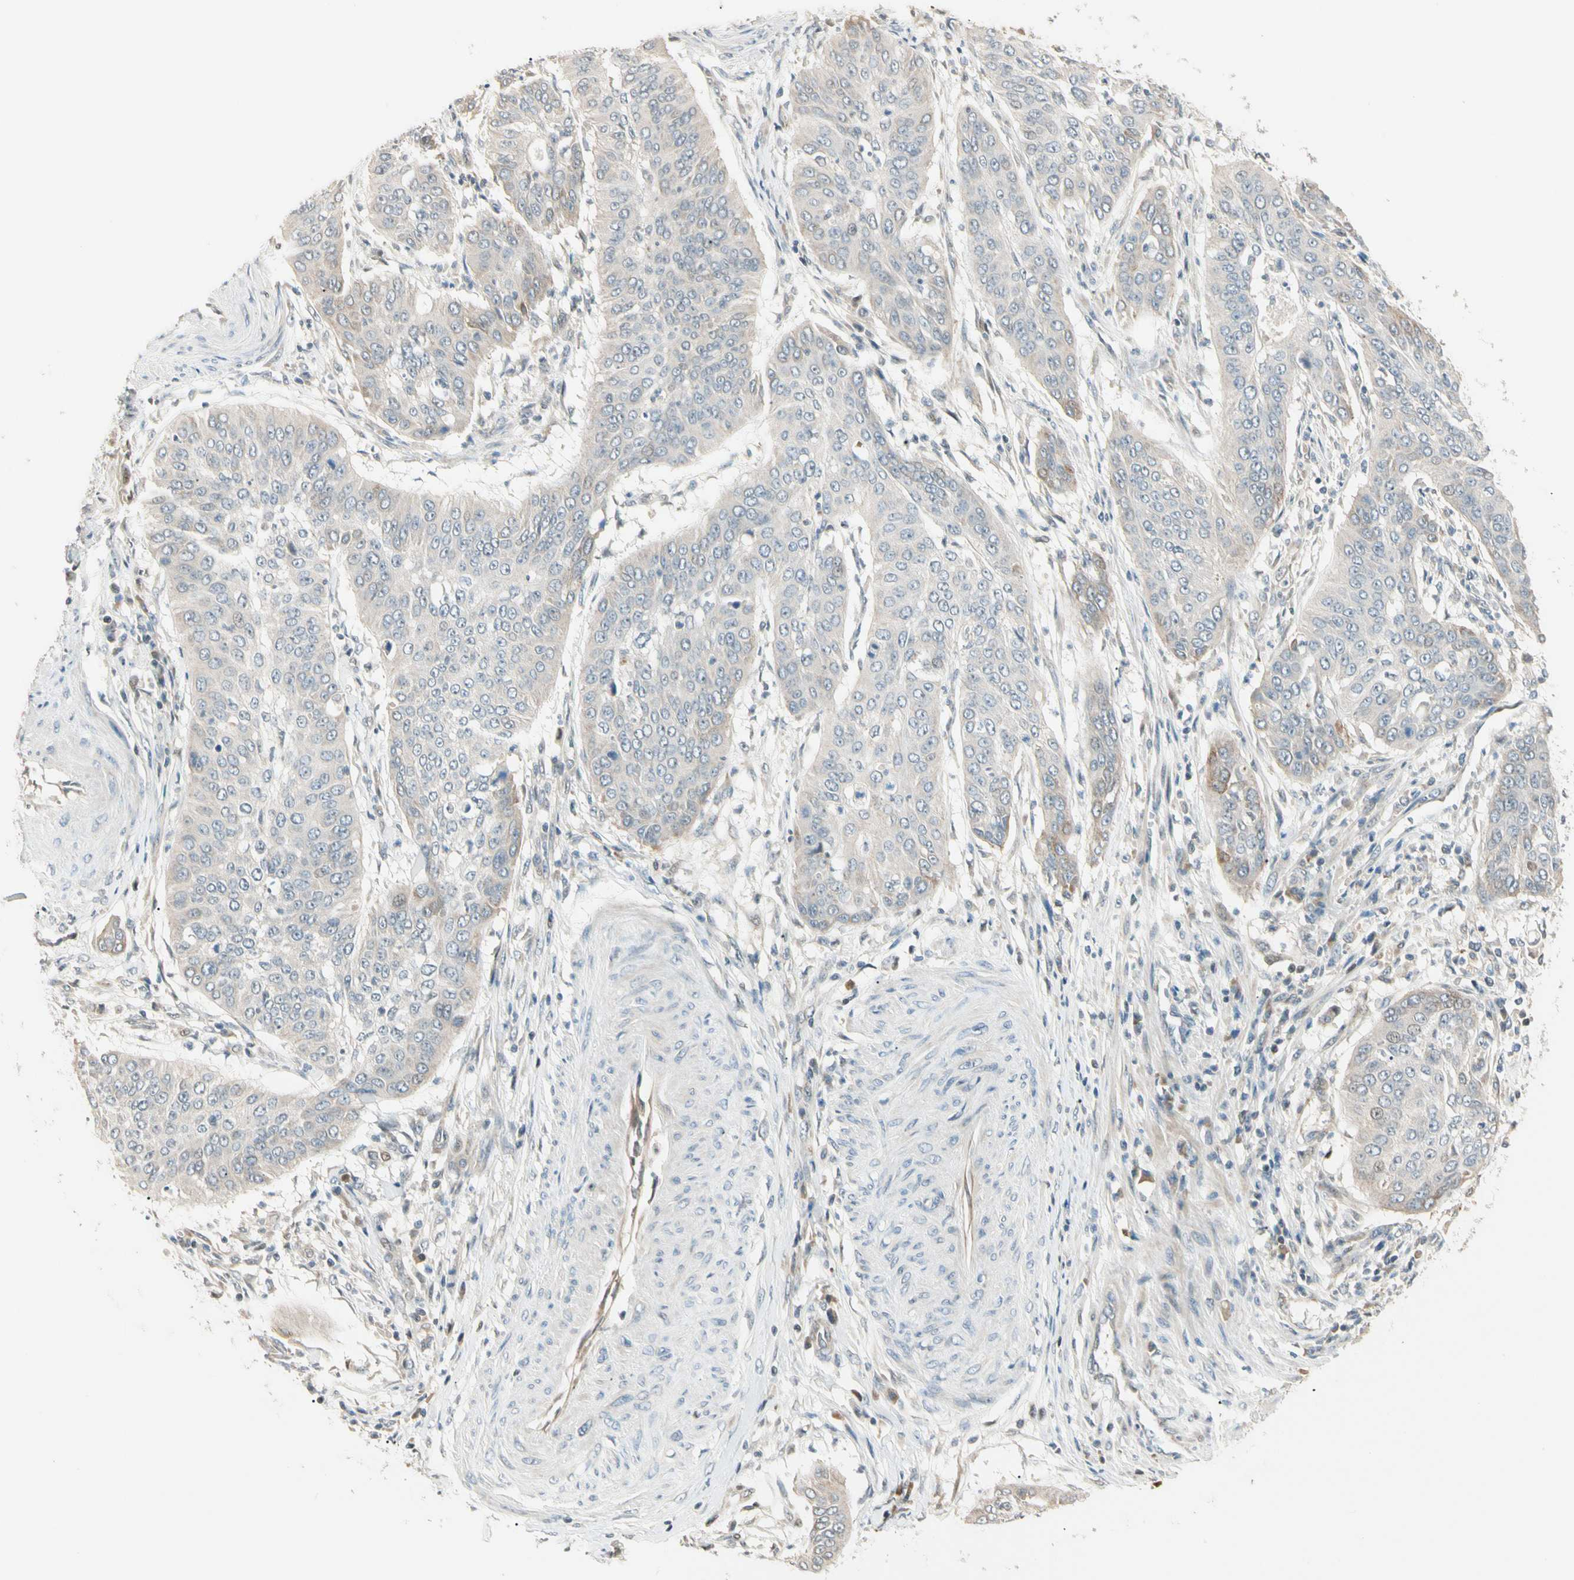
{"staining": {"intensity": "weak", "quantity": "<25%", "location": "cytoplasmic/membranous"}, "tissue": "cervical cancer", "cell_type": "Tumor cells", "image_type": "cancer", "snomed": [{"axis": "morphology", "description": "Normal tissue, NOS"}, {"axis": "morphology", "description": "Squamous cell carcinoma, NOS"}, {"axis": "topography", "description": "Cervix"}], "caption": "A micrograph of human cervical squamous cell carcinoma is negative for staining in tumor cells.", "gene": "P3H2", "patient": {"sex": "female", "age": 39}}